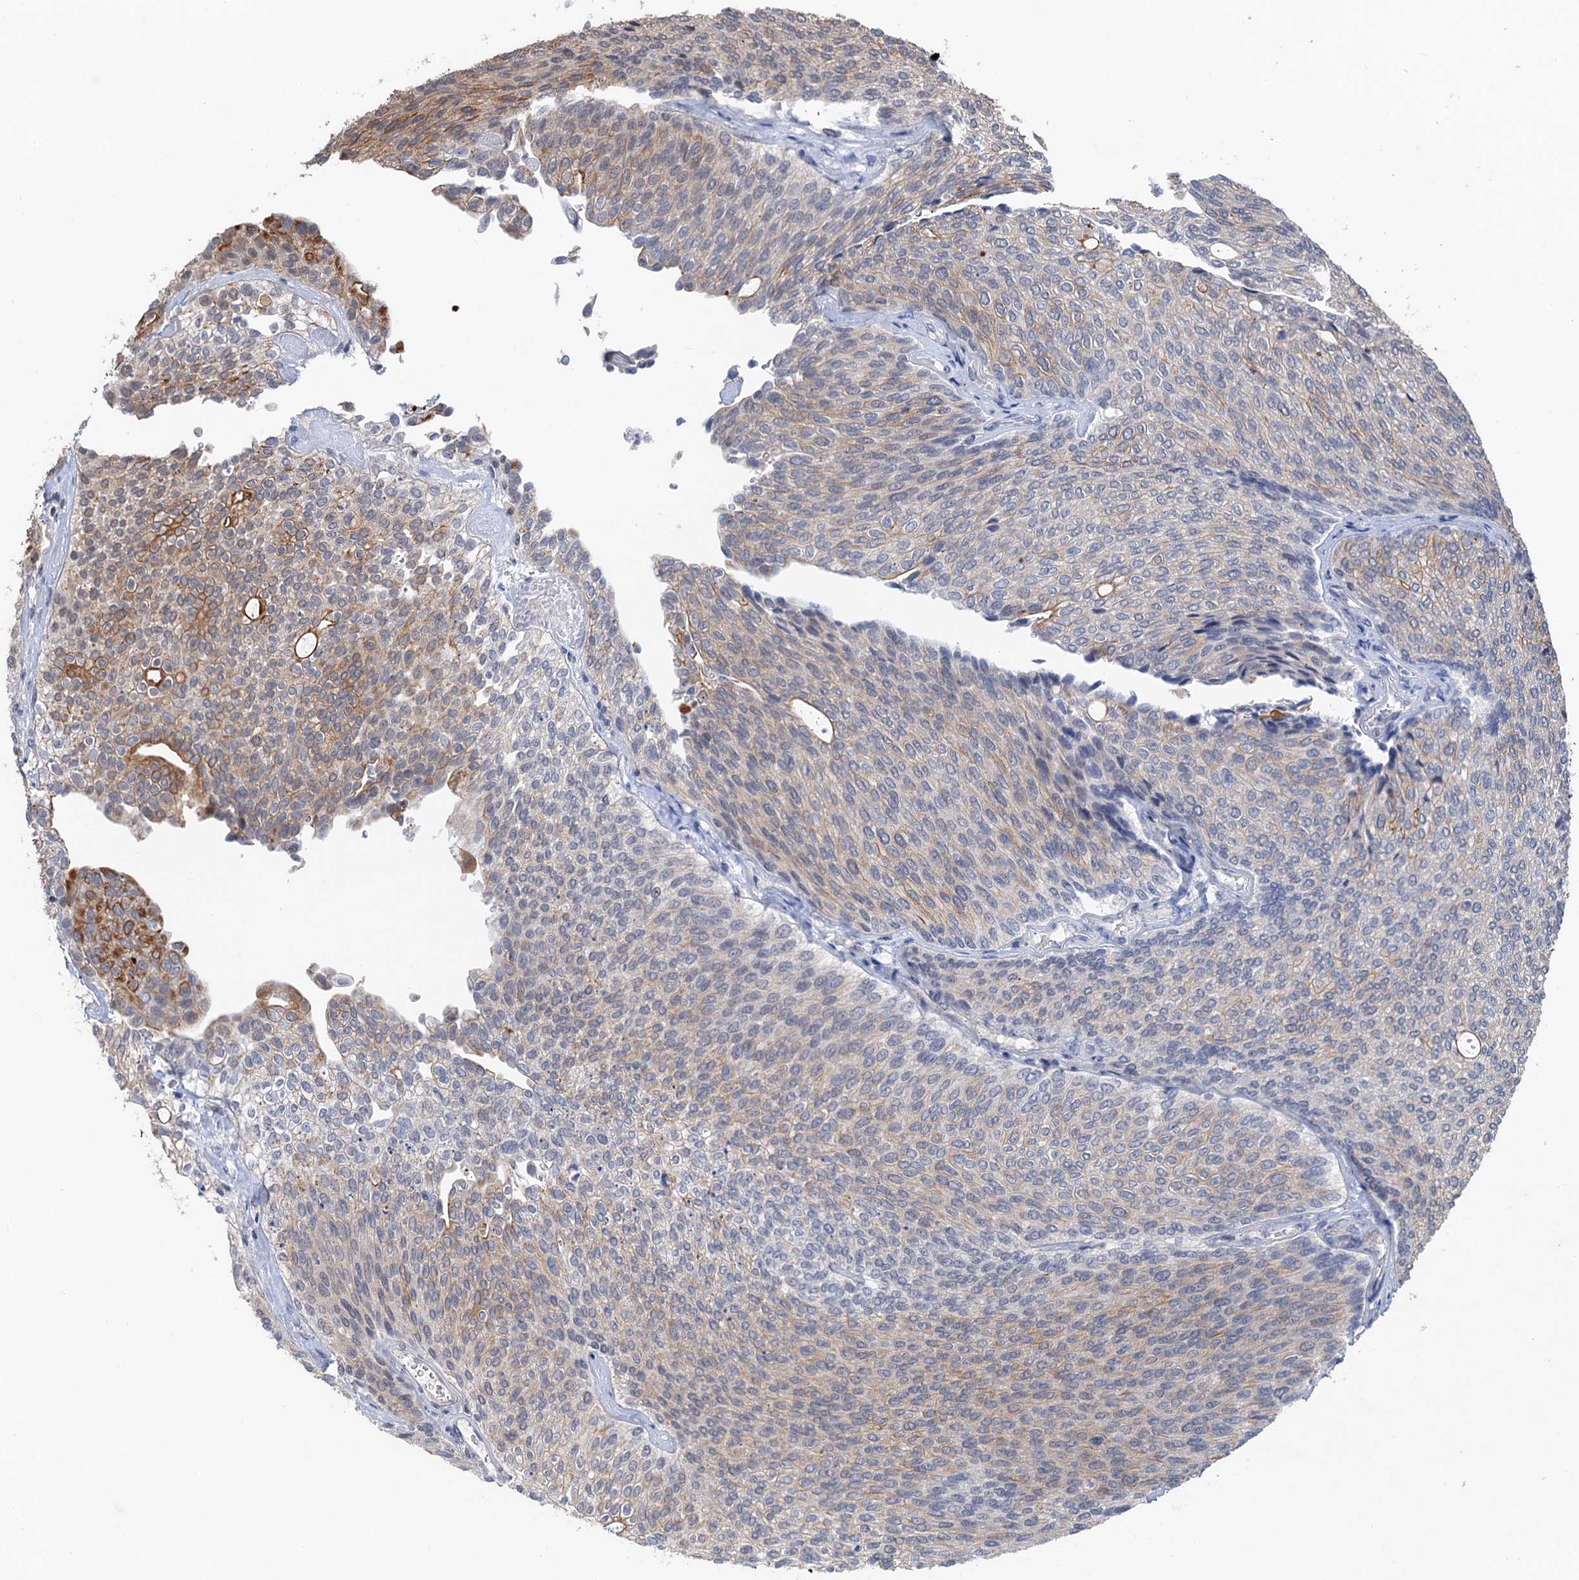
{"staining": {"intensity": "moderate", "quantity": "<25%", "location": "cytoplasmic/membranous"}, "tissue": "urothelial cancer", "cell_type": "Tumor cells", "image_type": "cancer", "snomed": [{"axis": "morphology", "description": "Urothelial carcinoma, Low grade"}, {"axis": "topography", "description": "Urinary bladder"}], "caption": "Immunohistochemical staining of urothelial cancer reveals low levels of moderate cytoplasmic/membranous staining in approximately <25% of tumor cells.", "gene": "TTC31", "patient": {"sex": "female", "age": 79}}